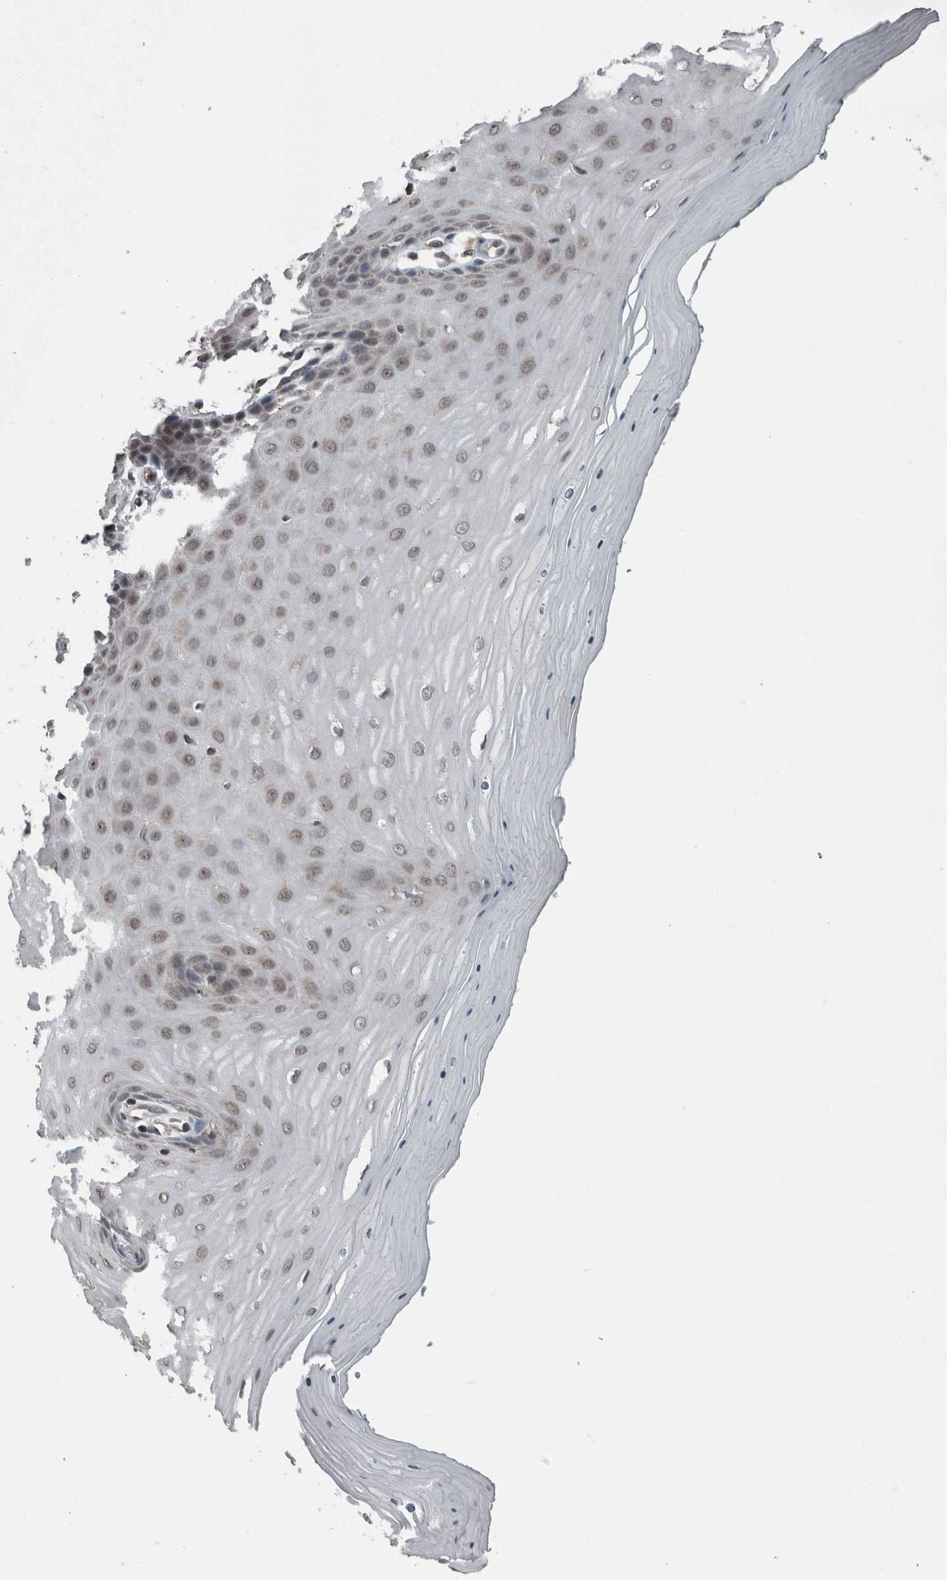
{"staining": {"intensity": "weak", "quantity": ">75%", "location": "cytoplasmic/membranous,nuclear"}, "tissue": "cervix", "cell_type": "Glandular cells", "image_type": "normal", "snomed": [{"axis": "morphology", "description": "Normal tissue, NOS"}, {"axis": "topography", "description": "Cervix"}], "caption": "Protein staining of normal cervix shows weak cytoplasmic/membranous,nuclear expression in approximately >75% of glandular cells.", "gene": "ENY2", "patient": {"sex": "female", "age": 55}}